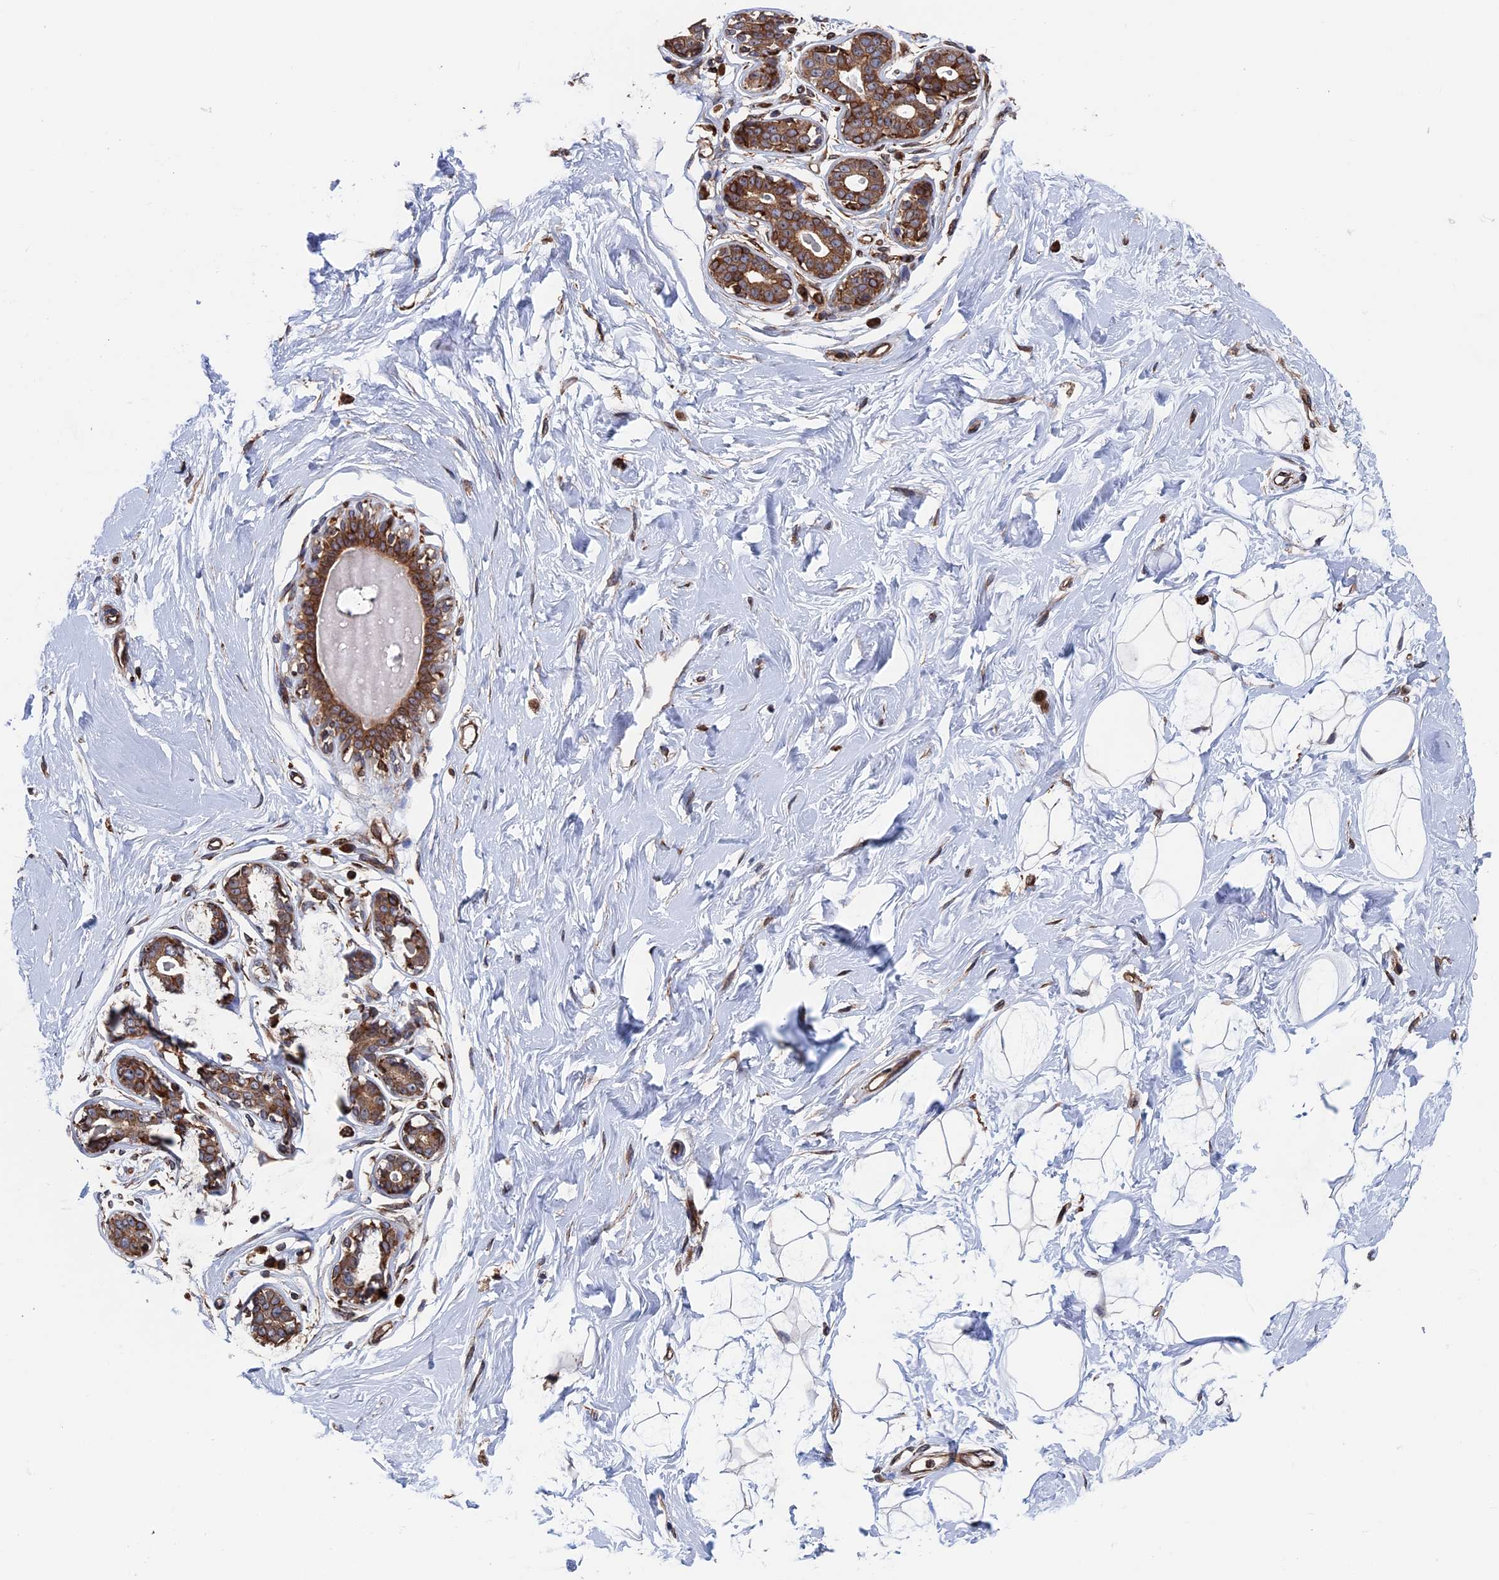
{"staining": {"intensity": "negative", "quantity": "none", "location": "none"}, "tissue": "breast", "cell_type": "Adipocytes", "image_type": "normal", "snomed": [{"axis": "morphology", "description": "Normal tissue, NOS"}, {"axis": "morphology", "description": "Adenoma, NOS"}, {"axis": "topography", "description": "Breast"}], "caption": "Immunohistochemistry micrograph of benign human breast stained for a protein (brown), which displays no expression in adipocytes.", "gene": "RPUSD1", "patient": {"sex": "female", "age": 23}}